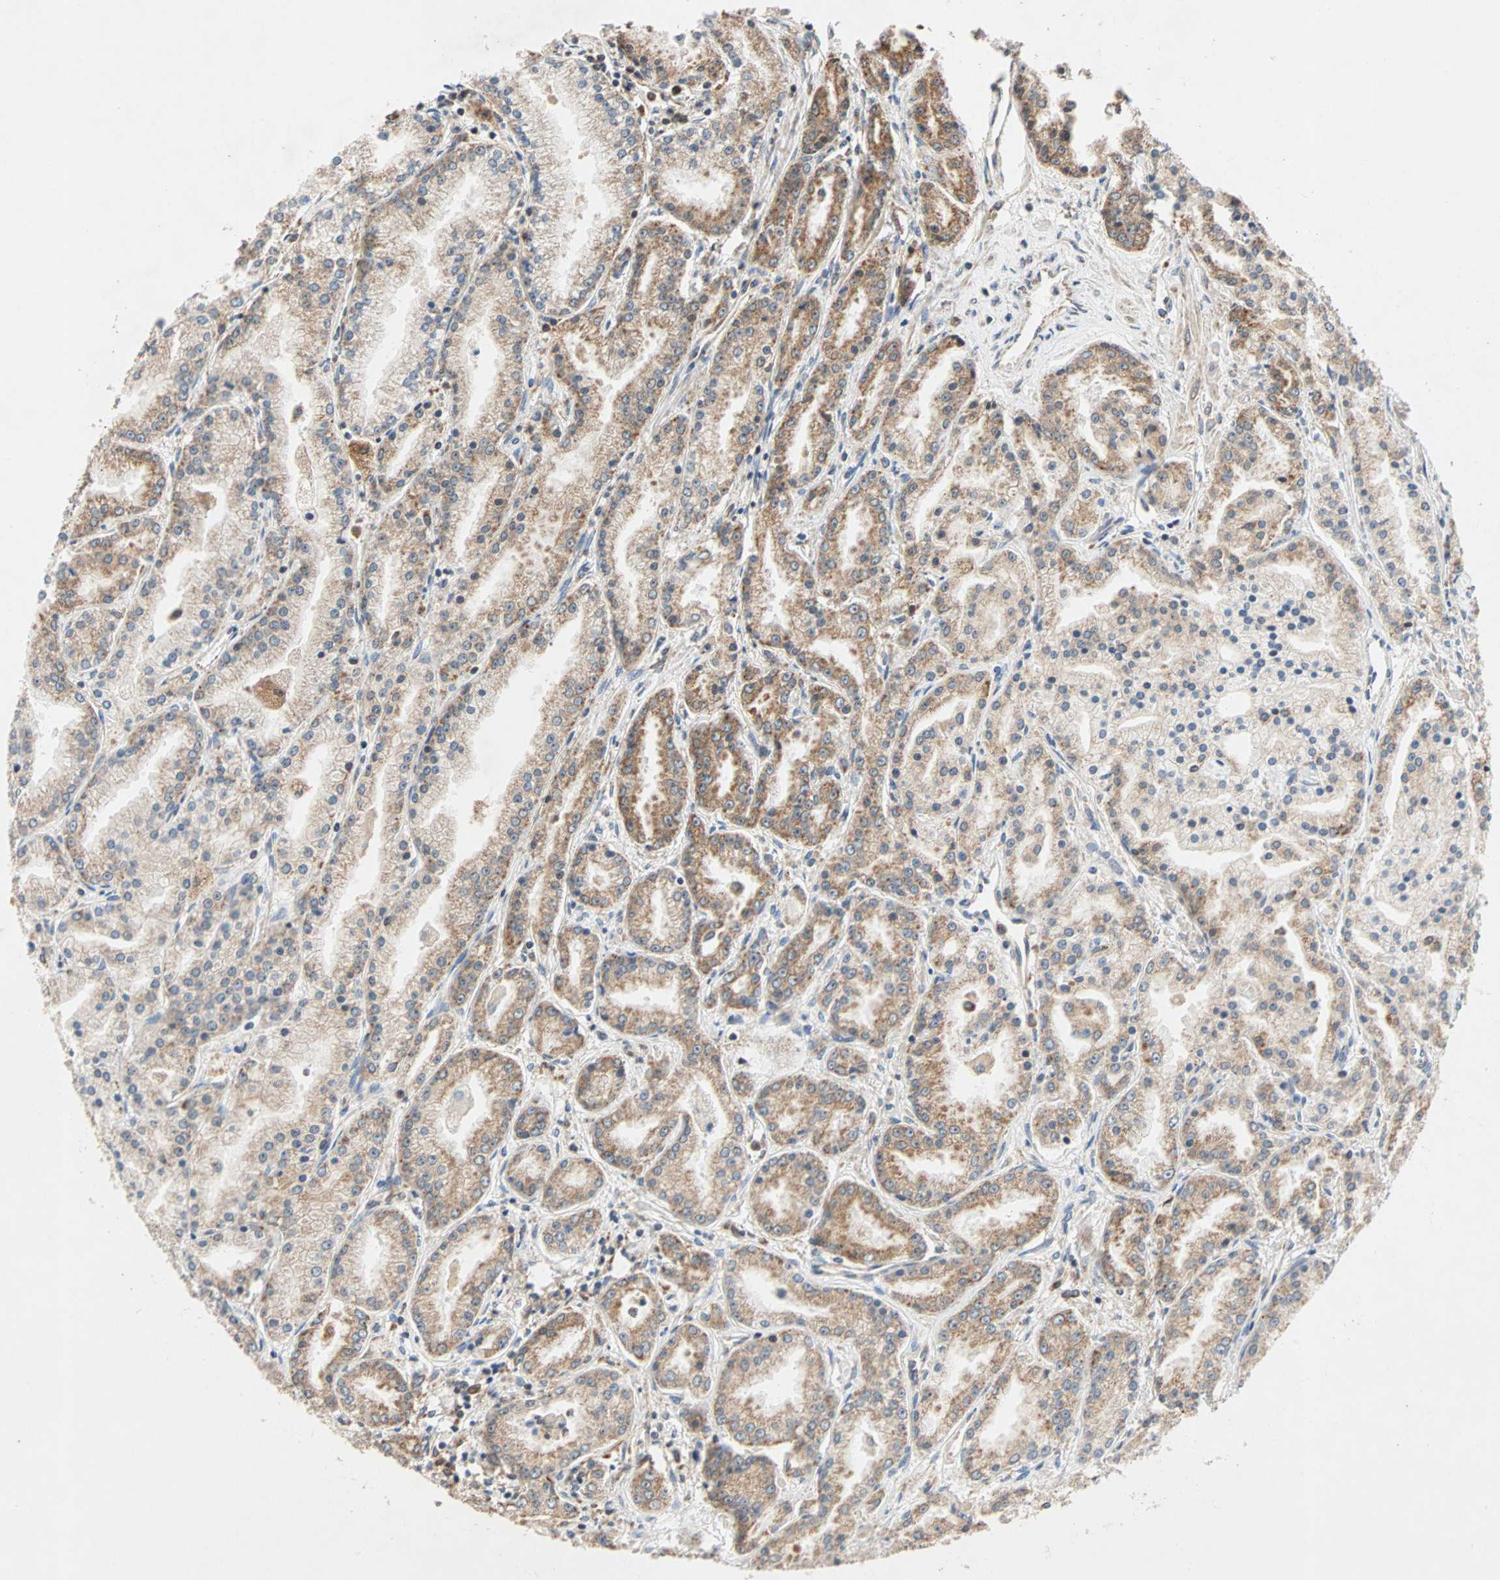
{"staining": {"intensity": "moderate", "quantity": ">75%", "location": "cytoplasmic/membranous"}, "tissue": "prostate cancer", "cell_type": "Tumor cells", "image_type": "cancer", "snomed": [{"axis": "morphology", "description": "Adenocarcinoma, High grade"}, {"axis": "topography", "description": "Prostate"}], "caption": "IHC micrograph of human prostate cancer (adenocarcinoma (high-grade)) stained for a protein (brown), which reveals medium levels of moderate cytoplasmic/membranous staining in about >75% of tumor cells.", "gene": "AUP1", "patient": {"sex": "male", "age": 61}}